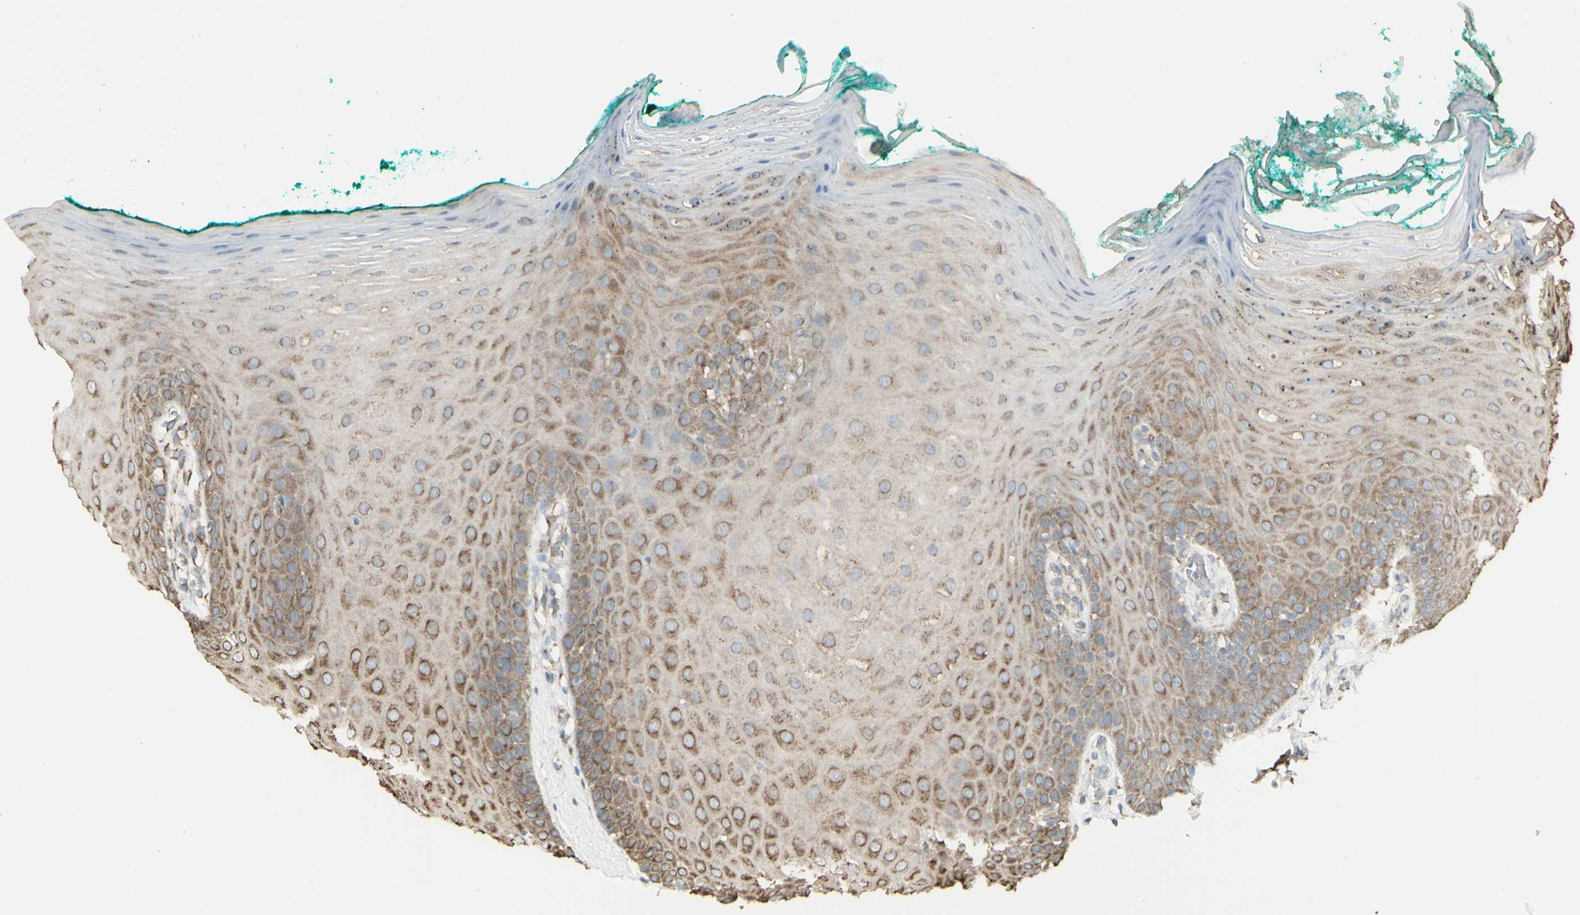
{"staining": {"intensity": "moderate", "quantity": ">75%", "location": "cytoplasmic/membranous"}, "tissue": "oral mucosa", "cell_type": "Squamous epithelial cells", "image_type": "normal", "snomed": [{"axis": "morphology", "description": "Normal tissue, NOS"}, {"axis": "topography", "description": "Skeletal muscle"}, {"axis": "topography", "description": "Oral tissue"}], "caption": "The micrograph exhibits staining of benign oral mucosa, revealing moderate cytoplasmic/membranous protein positivity (brown color) within squamous epithelial cells. (IHC, brightfield microscopy, high magnification).", "gene": "EEF1B2", "patient": {"sex": "male", "age": 58}}